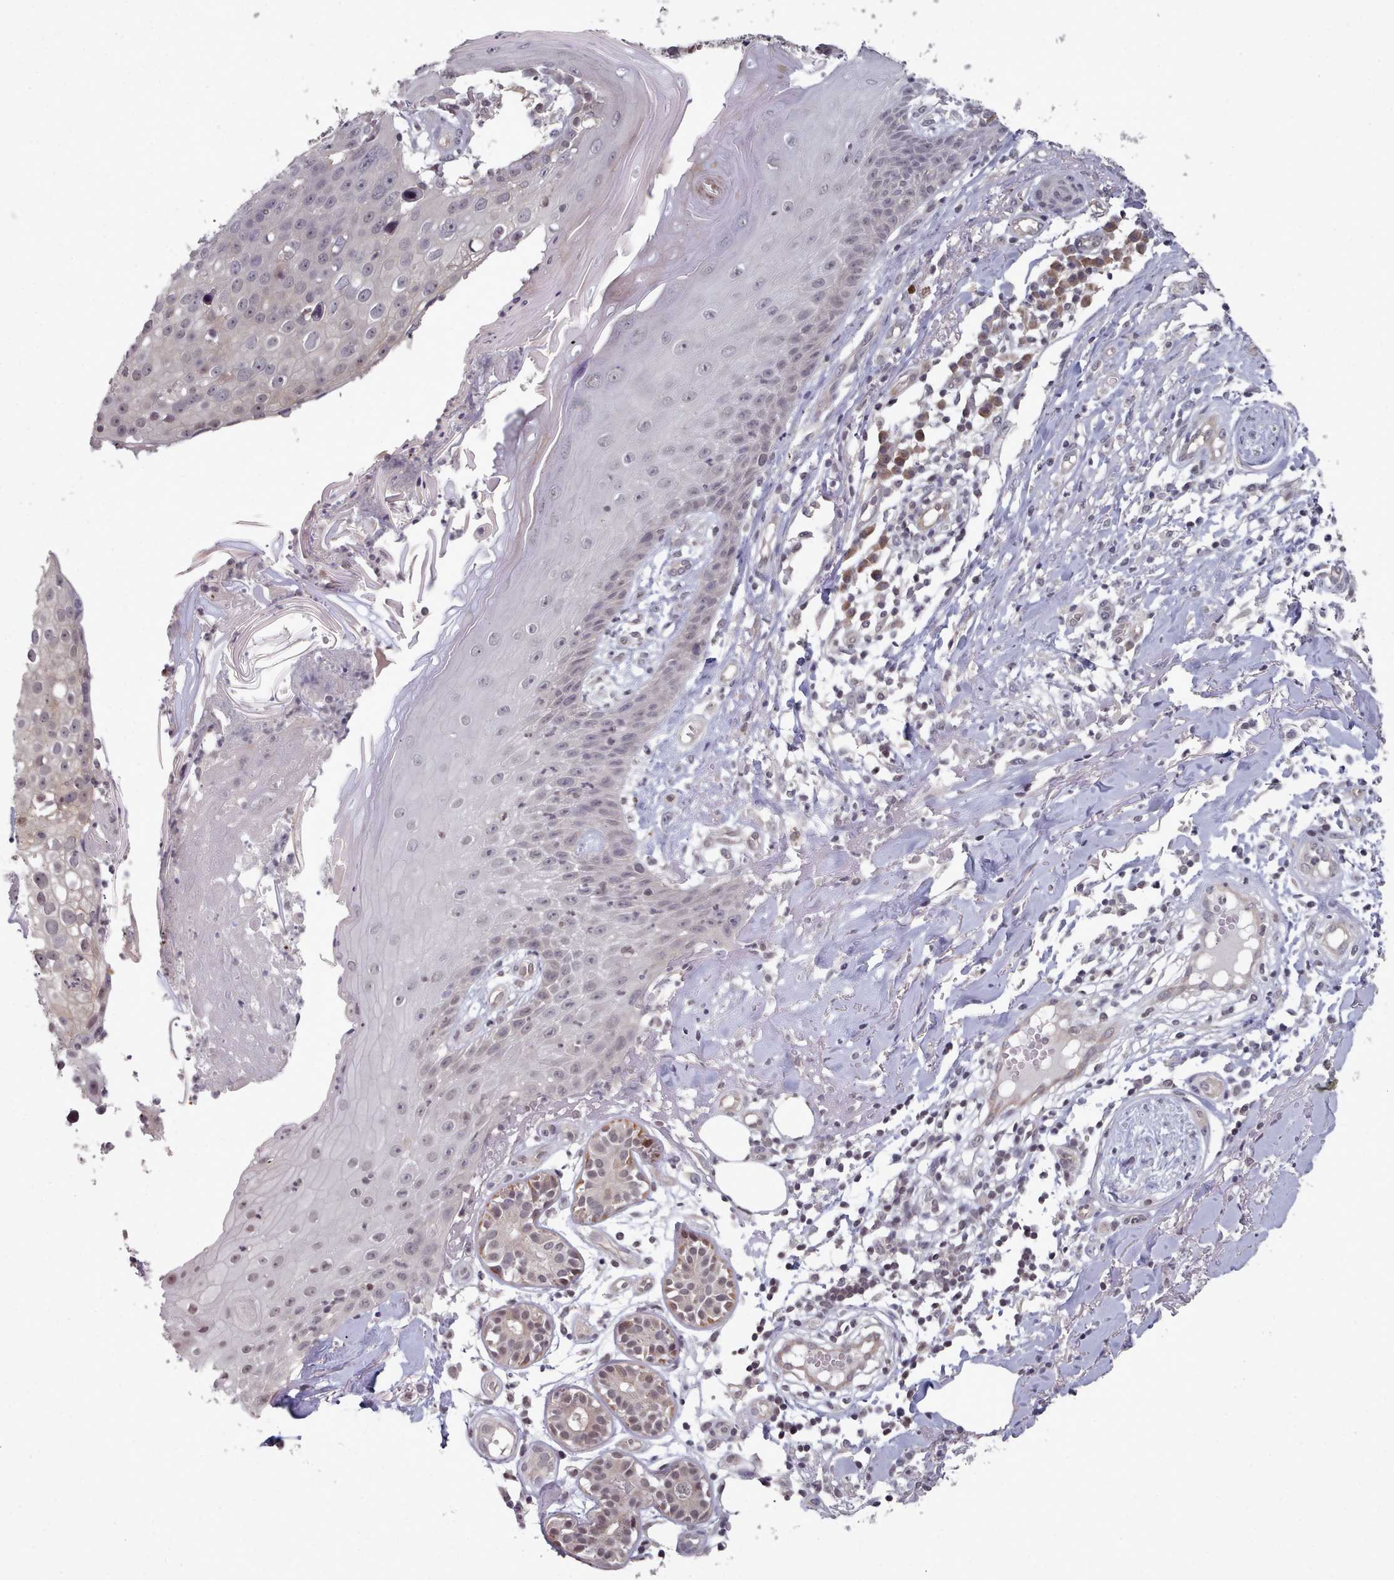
{"staining": {"intensity": "negative", "quantity": "none", "location": "none"}, "tissue": "skin cancer", "cell_type": "Tumor cells", "image_type": "cancer", "snomed": [{"axis": "morphology", "description": "Squamous cell carcinoma, NOS"}, {"axis": "topography", "description": "Skin"}], "caption": "IHC micrograph of human skin cancer stained for a protein (brown), which shows no expression in tumor cells.", "gene": "HYAL3", "patient": {"sex": "male", "age": 71}}